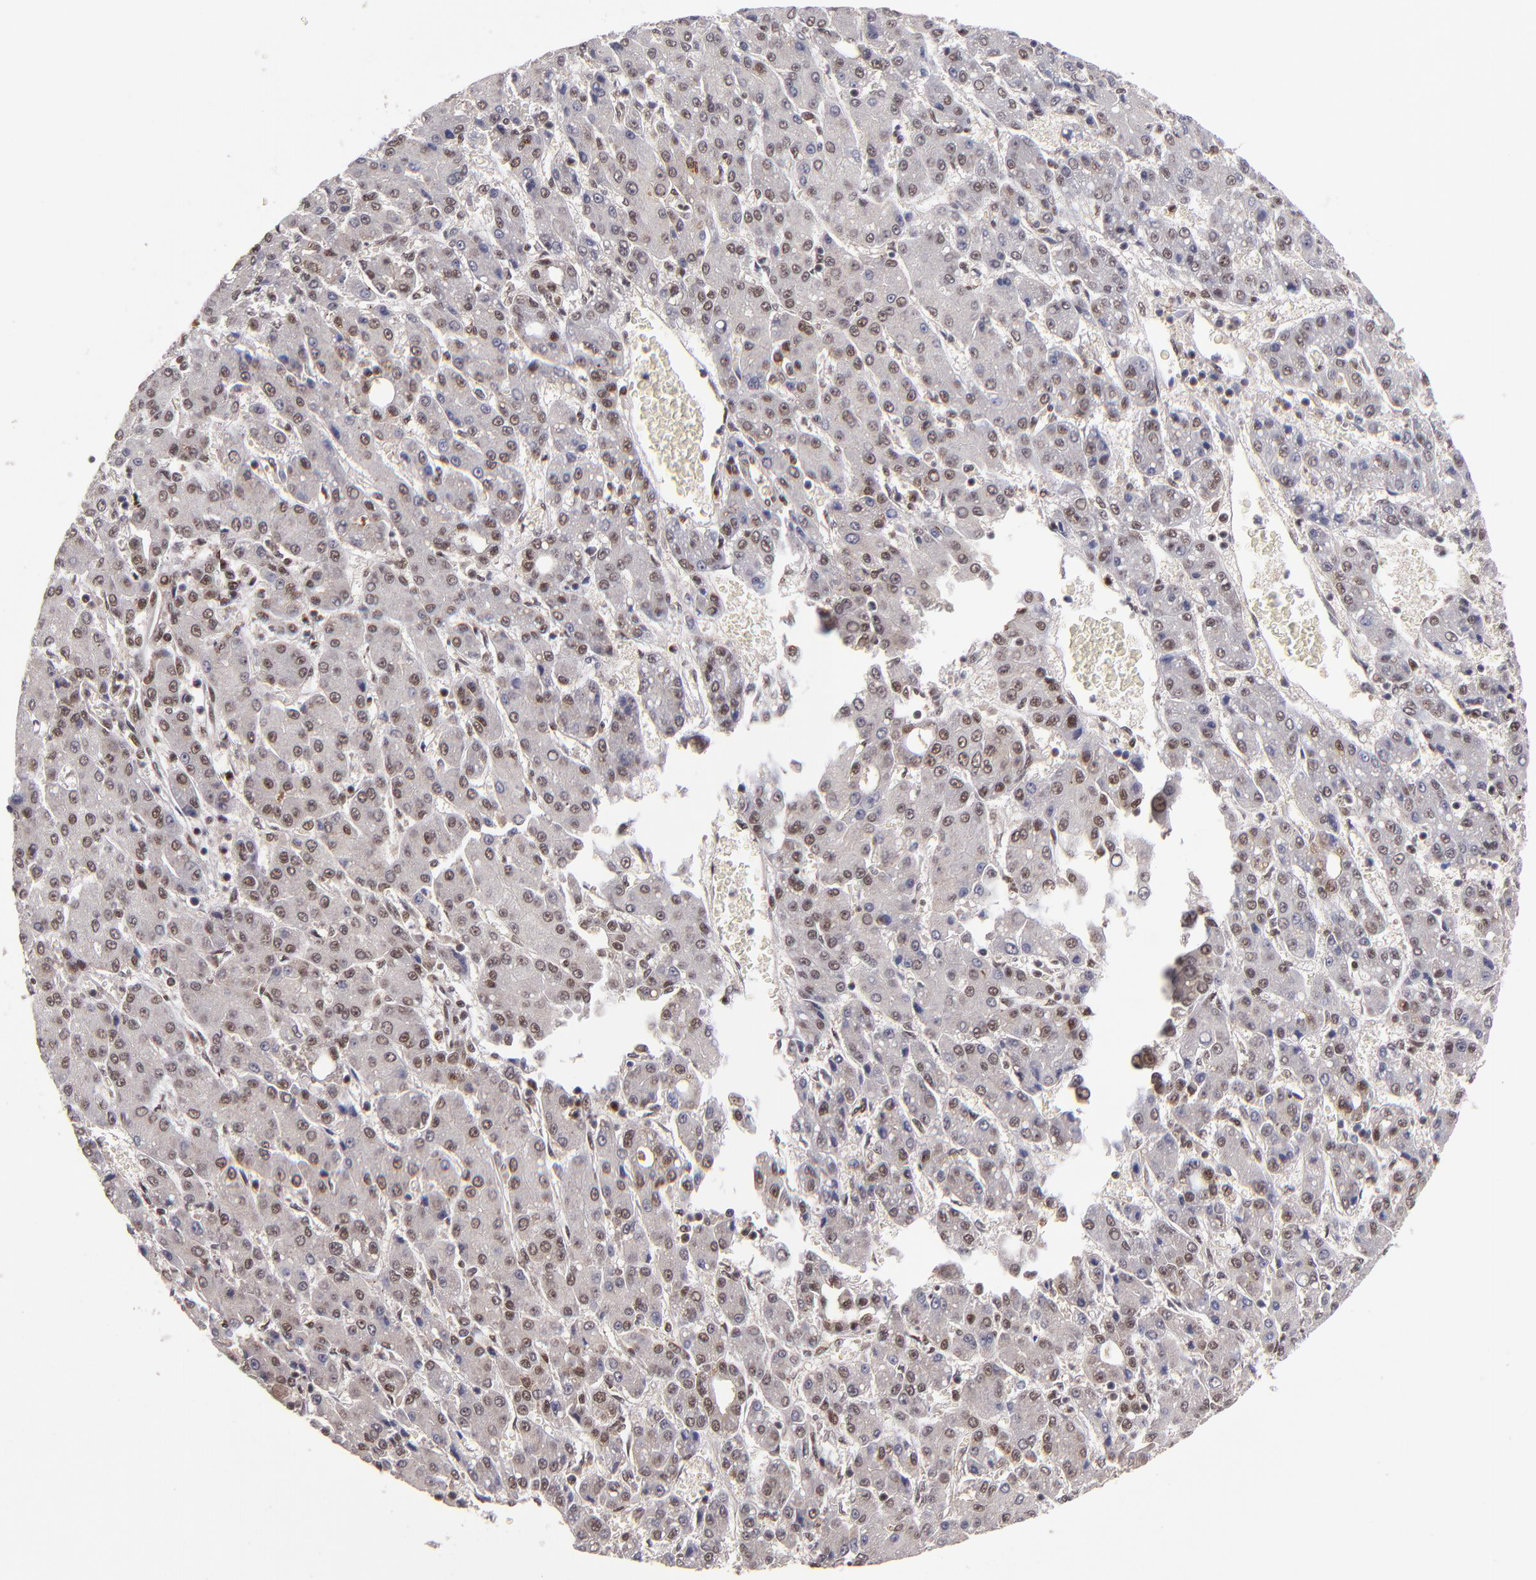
{"staining": {"intensity": "moderate", "quantity": ">75%", "location": "nuclear"}, "tissue": "liver cancer", "cell_type": "Tumor cells", "image_type": "cancer", "snomed": [{"axis": "morphology", "description": "Carcinoma, Hepatocellular, NOS"}, {"axis": "topography", "description": "Liver"}], "caption": "High-magnification brightfield microscopy of liver cancer (hepatocellular carcinoma) stained with DAB (brown) and counterstained with hematoxylin (blue). tumor cells exhibit moderate nuclear expression is seen in approximately>75% of cells.", "gene": "EP300", "patient": {"sex": "male", "age": 69}}